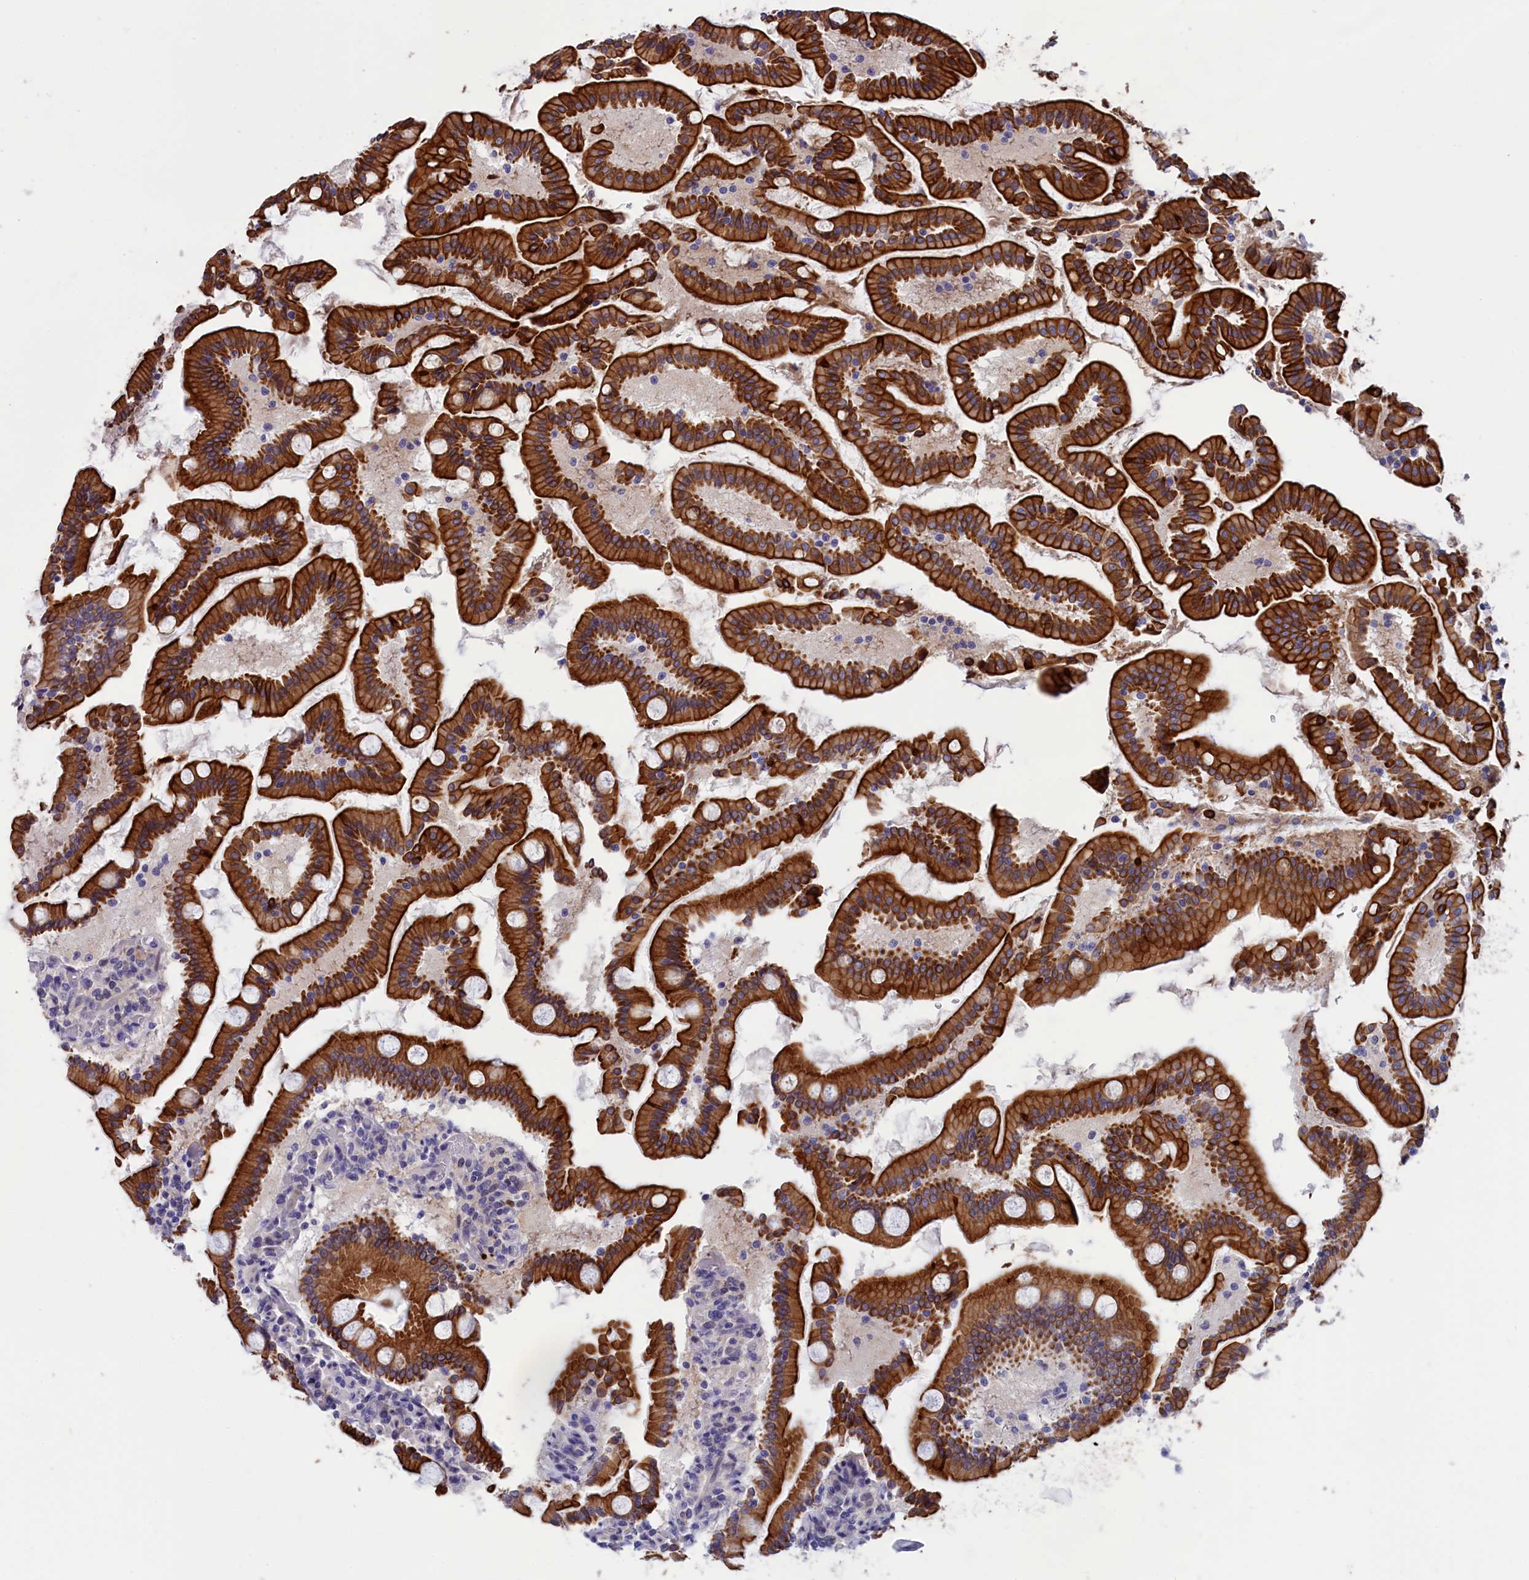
{"staining": {"intensity": "strong", "quantity": ">75%", "location": "cytoplasmic/membranous"}, "tissue": "duodenum", "cell_type": "Glandular cells", "image_type": "normal", "snomed": [{"axis": "morphology", "description": "Normal tissue, NOS"}, {"axis": "topography", "description": "Duodenum"}], "caption": "IHC of benign duodenum shows high levels of strong cytoplasmic/membranous expression in about >75% of glandular cells. (Brightfield microscopy of DAB IHC at high magnification).", "gene": "VPS35L", "patient": {"sex": "male", "age": 55}}